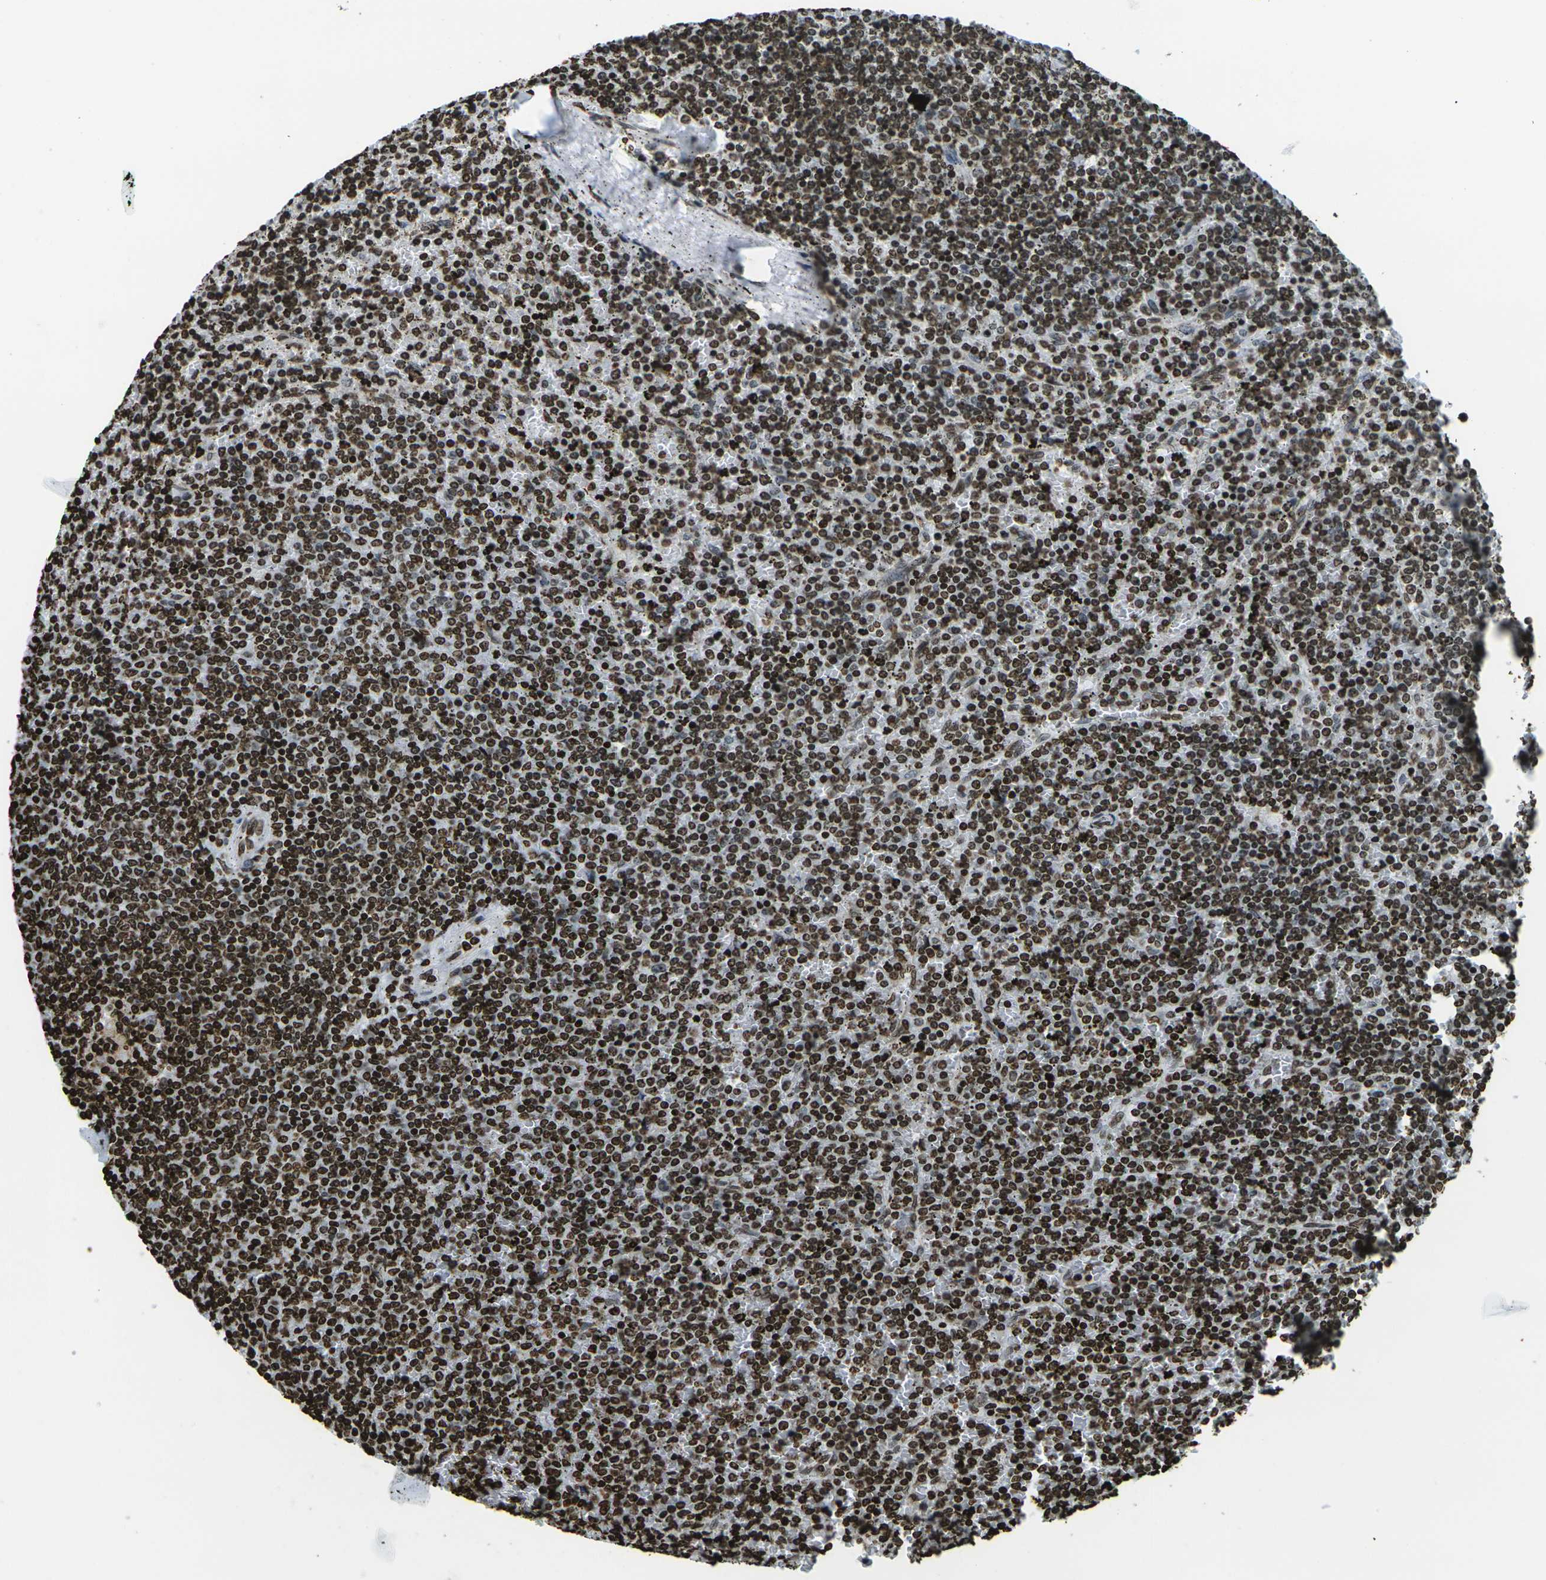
{"staining": {"intensity": "strong", "quantity": ">75%", "location": "nuclear"}, "tissue": "lymphoma", "cell_type": "Tumor cells", "image_type": "cancer", "snomed": [{"axis": "morphology", "description": "Malignant lymphoma, non-Hodgkin's type, Low grade"}, {"axis": "topography", "description": "Spleen"}], "caption": "Malignant lymphoma, non-Hodgkin's type (low-grade) tissue exhibits strong nuclear expression in approximately >75% of tumor cells, visualized by immunohistochemistry. Using DAB (3,3'-diaminobenzidine) (brown) and hematoxylin (blue) stains, captured at high magnification using brightfield microscopy.", "gene": "H1-2", "patient": {"sex": "female", "age": 77}}